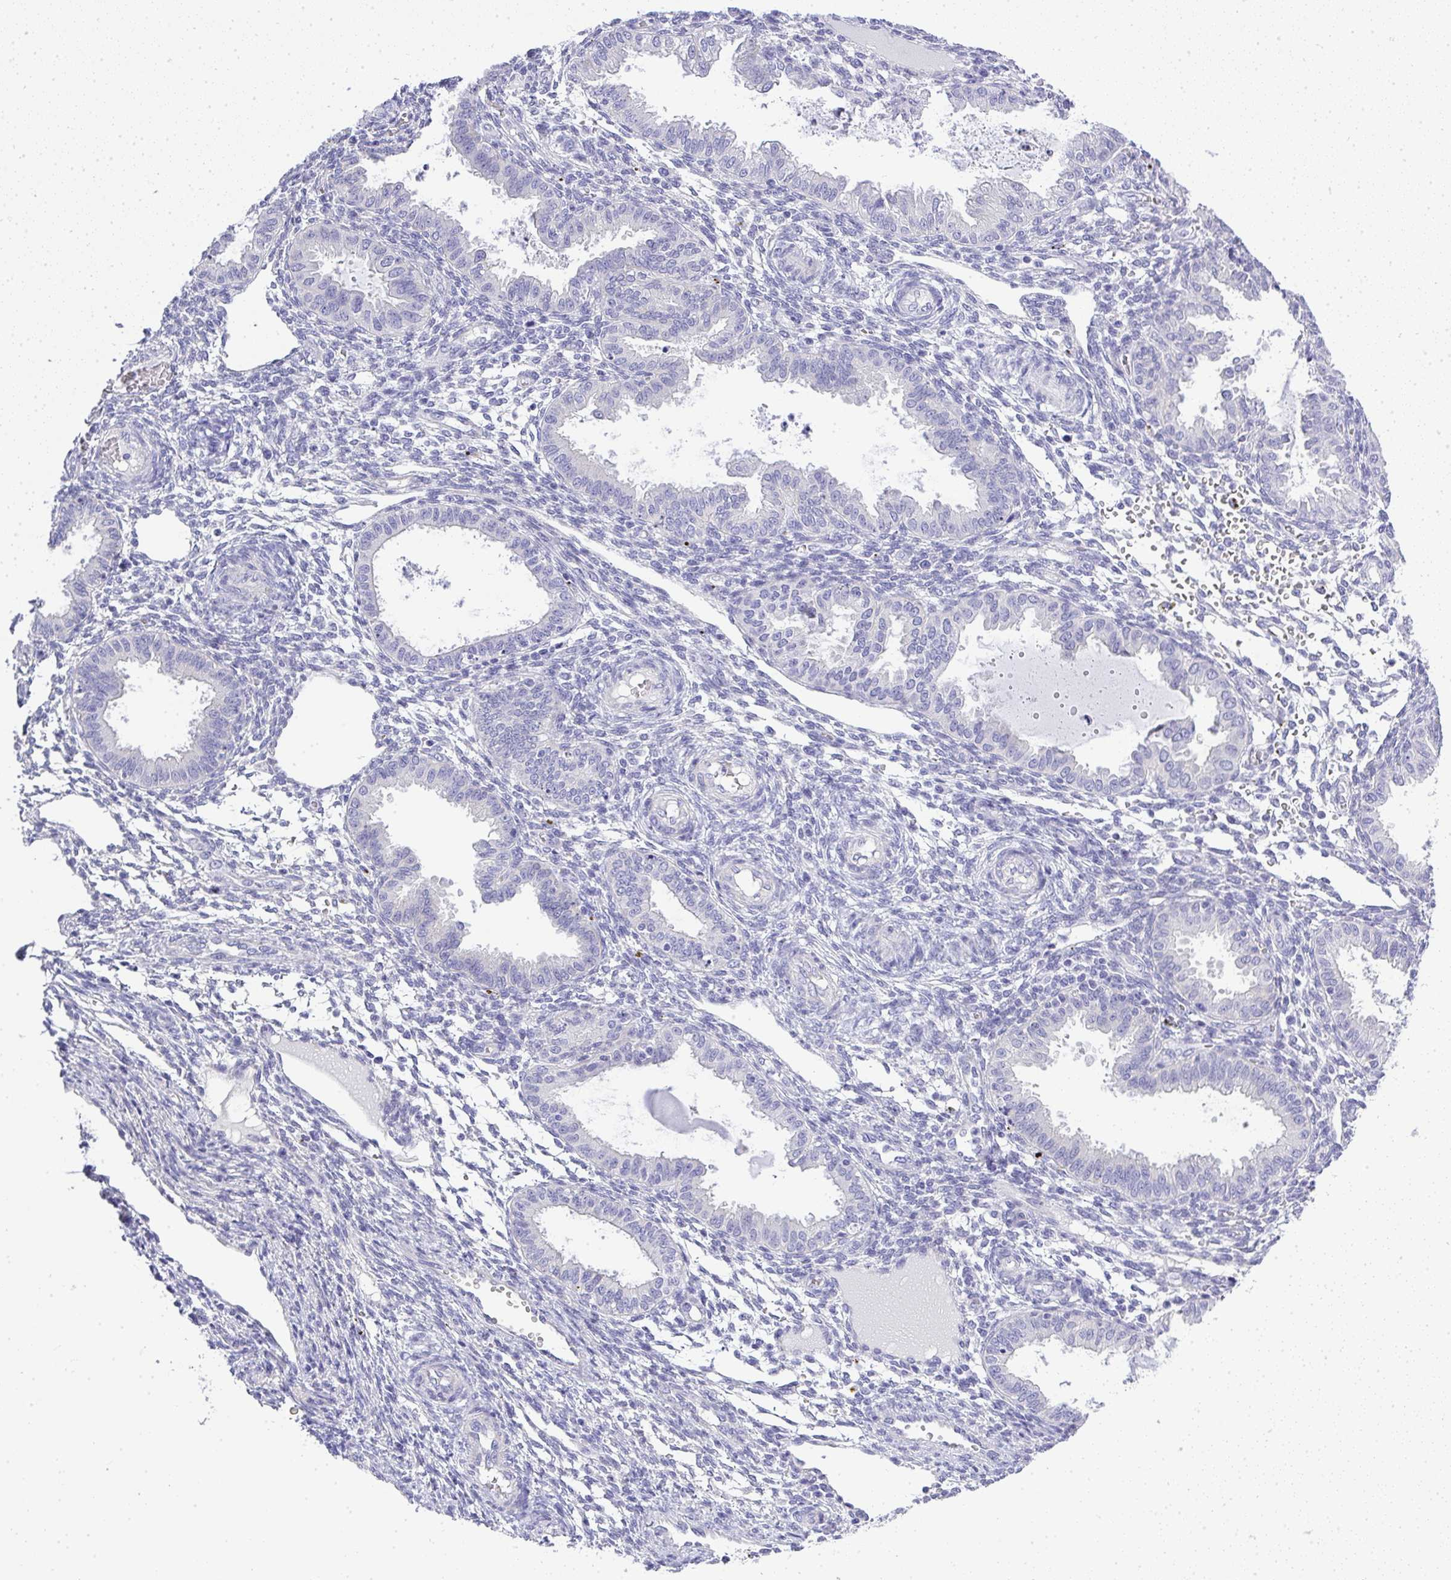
{"staining": {"intensity": "negative", "quantity": "none", "location": "none"}, "tissue": "endometrium", "cell_type": "Cells in endometrial stroma", "image_type": "normal", "snomed": [{"axis": "morphology", "description": "Normal tissue, NOS"}, {"axis": "topography", "description": "Endometrium"}], "caption": "IHC photomicrograph of normal endometrium stained for a protein (brown), which displays no expression in cells in endometrial stroma. (DAB (3,3'-diaminobenzidine) immunohistochemistry, high magnification).", "gene": "PLPPR3", "patient": {"sex": "female", "age": 33}}